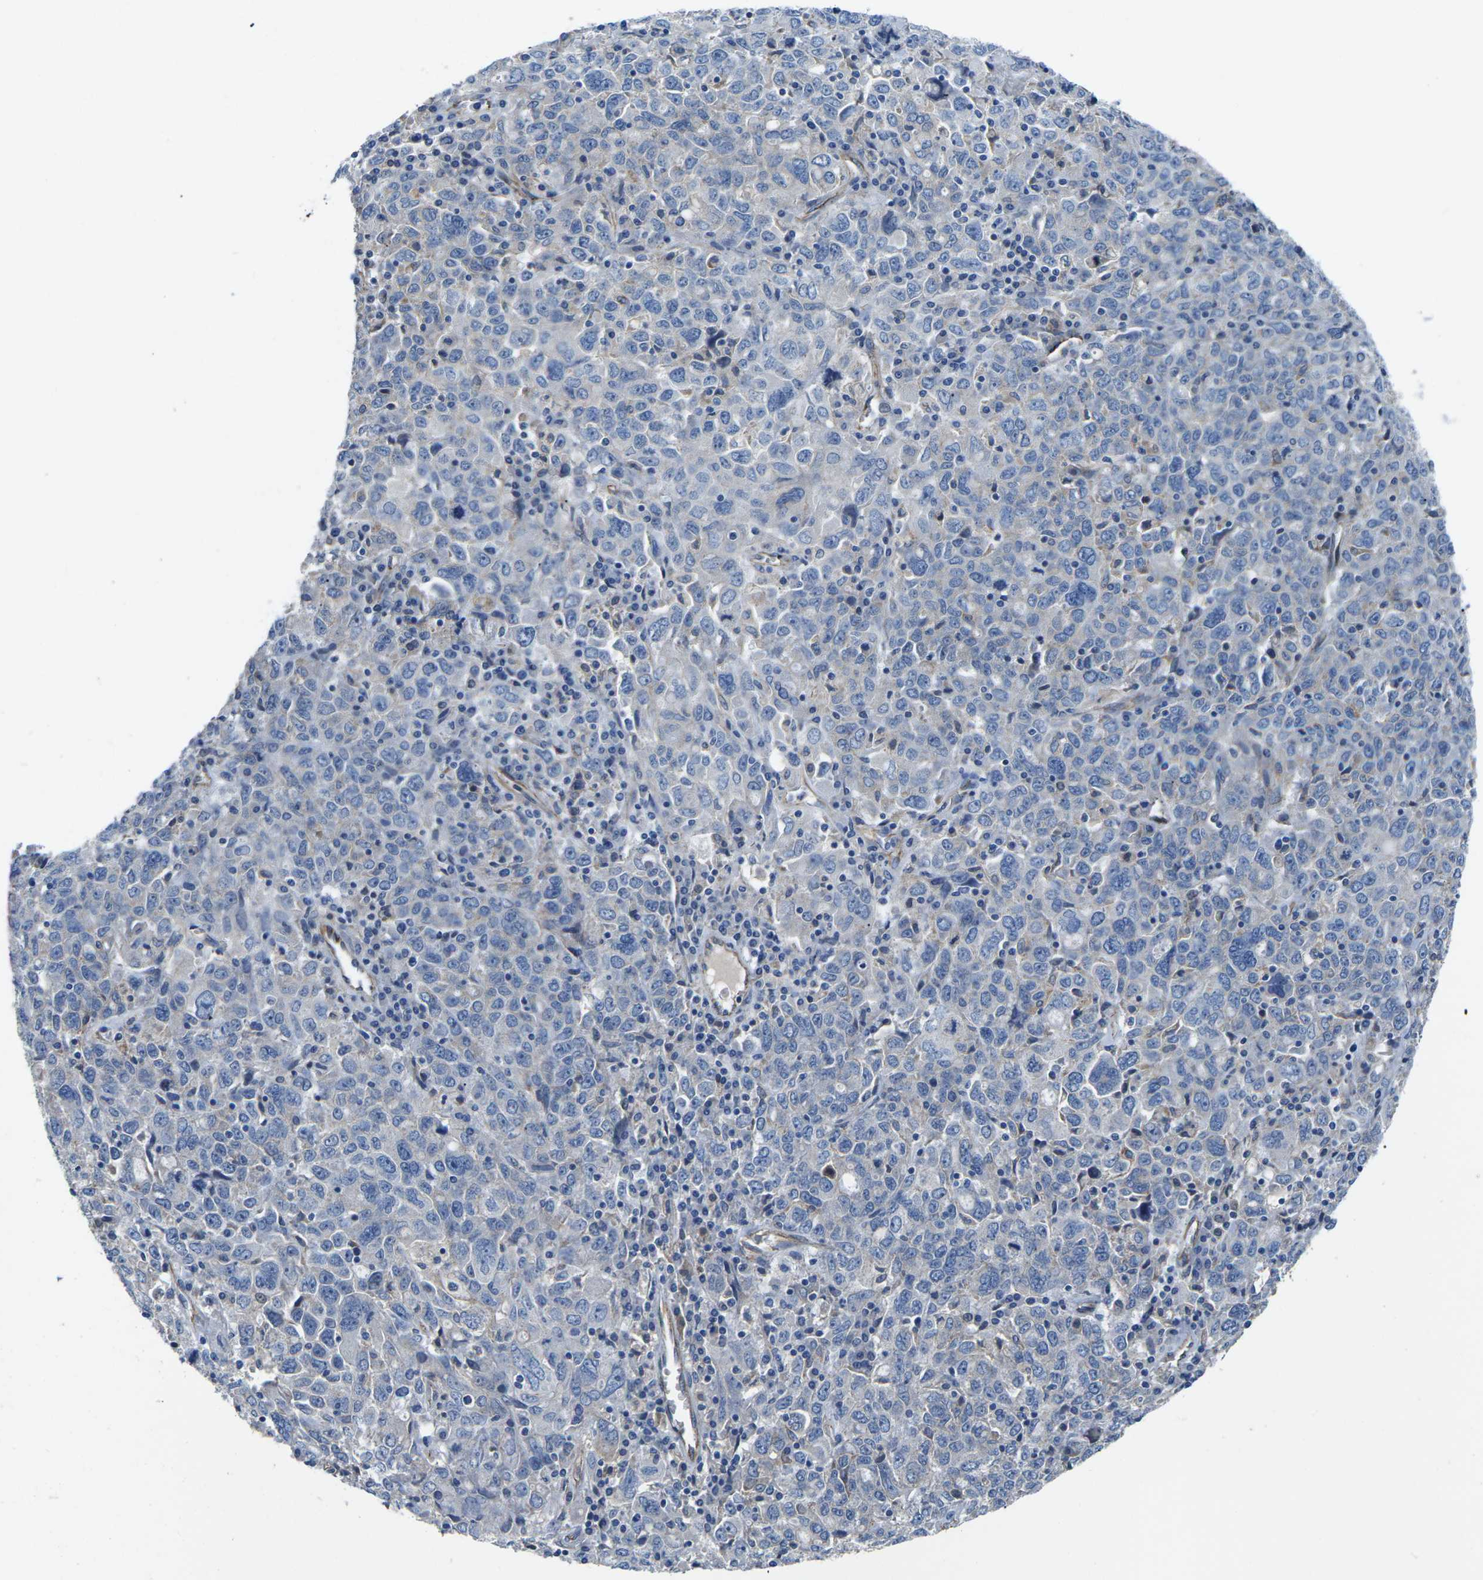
{"staining": {"intensity": "negative", "quantity": "none", "location": "none"}, "tissue": "ovarian cancer", "cell_type": "Tumor cells", "image_type": "cancer", "snomed": [{"axis": "morphology", "description": "Carcinoma, endometroid"}, {"axis": "topography", "description": "Ovary"}], "caption": "The micrograph shows no significant positivity in tumor cells of ovarian endometroid carcinoma.", "gene": "CTNND1", "patient": {"sex": "female", "age": 62}}